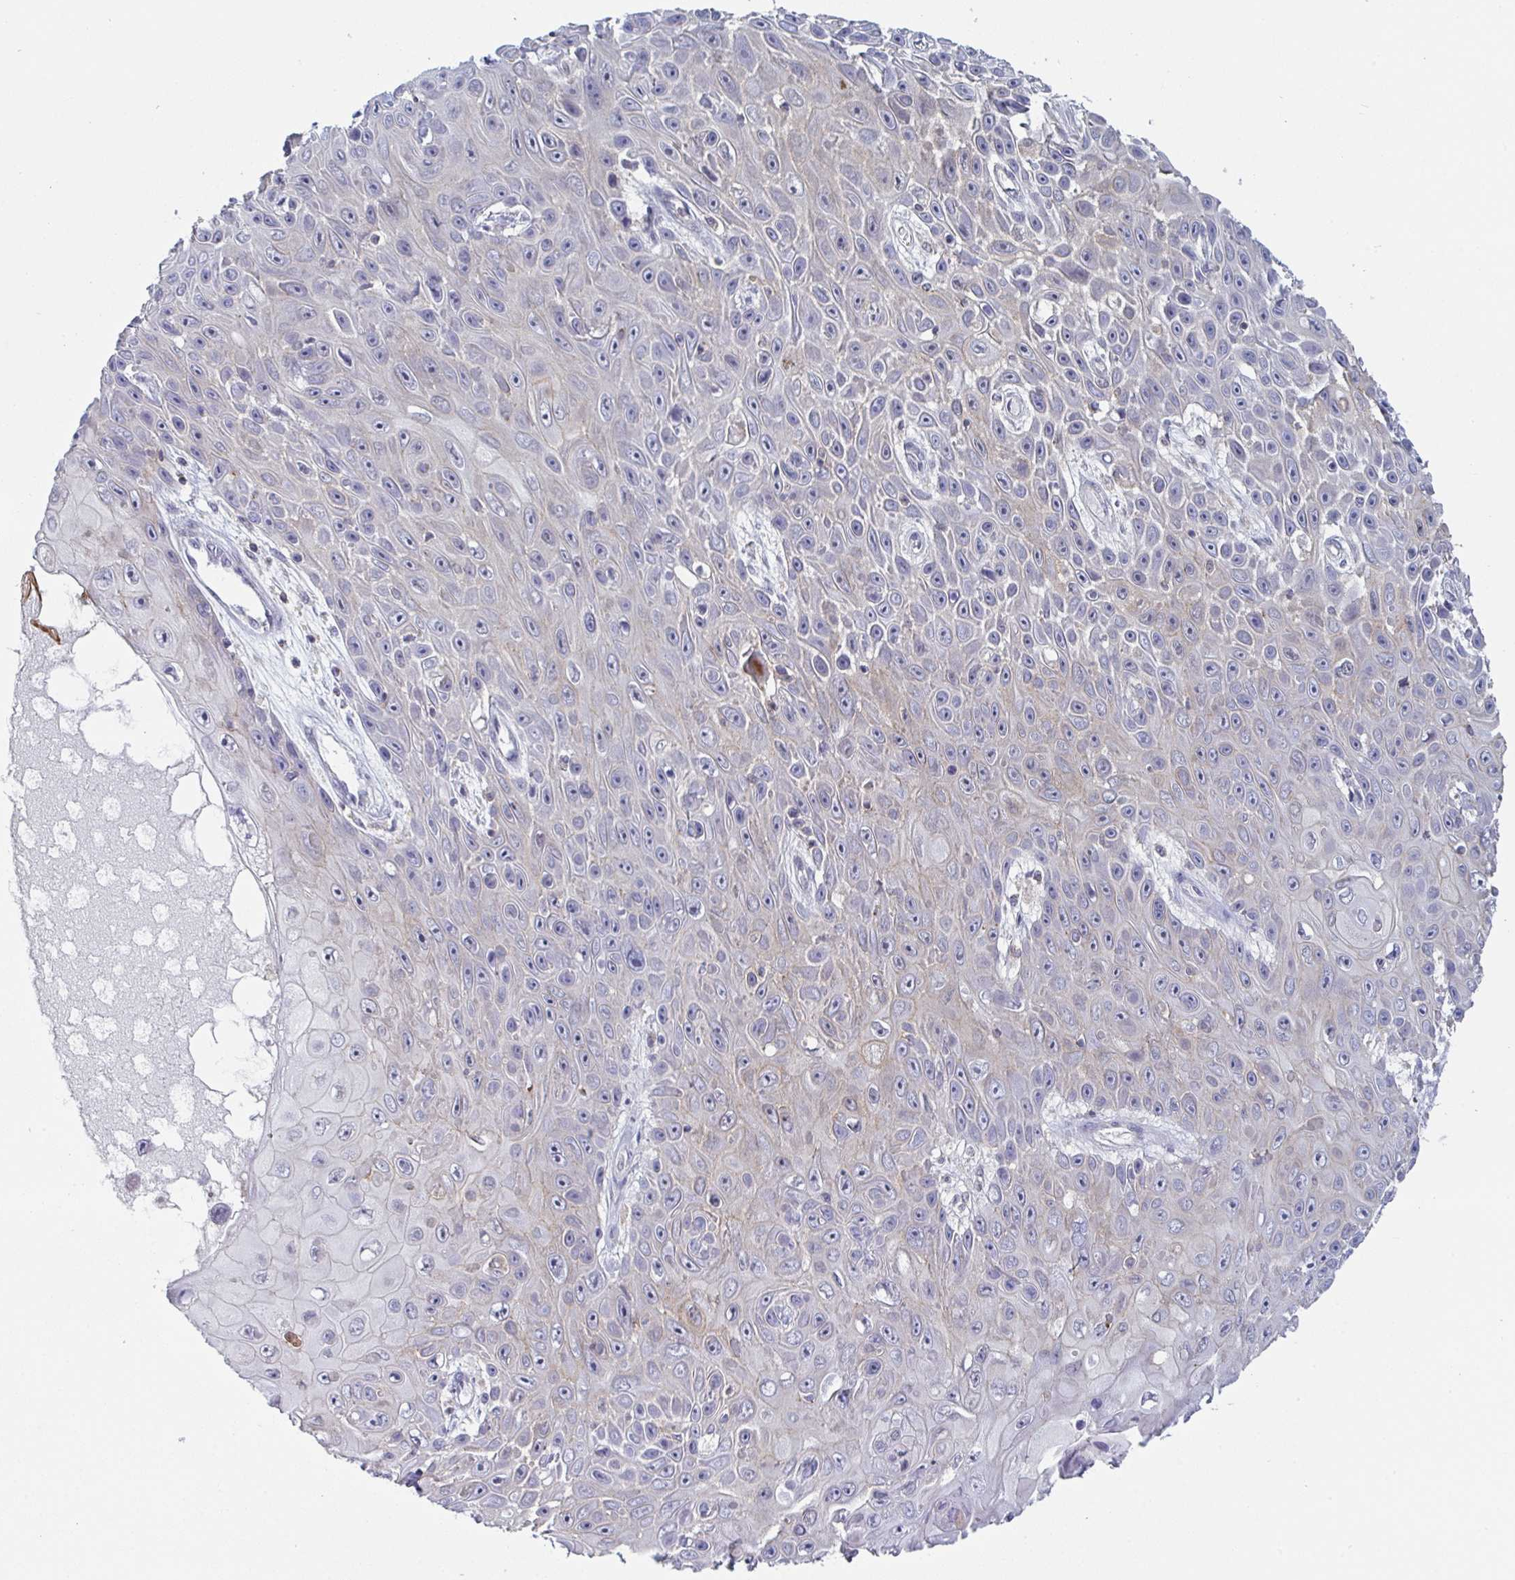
{"staining": {"intensity": "negative", "quantity": "none", "location": "none"}, "tissue": "skin cancer", "cell_type": "Tumor cells", "image_type": "cancer", "snomed": [{"axis": "morphology", "description": "Squamous cell carcinoma, NOS"}, {"axis": "topography", "description": "Skin"}], "caption": "IHC of skin squamous cell carcinoma reveals no positivity in tumor cells.", "gene": "DISP2", "patient": {"sex": "male", "age": 82}}